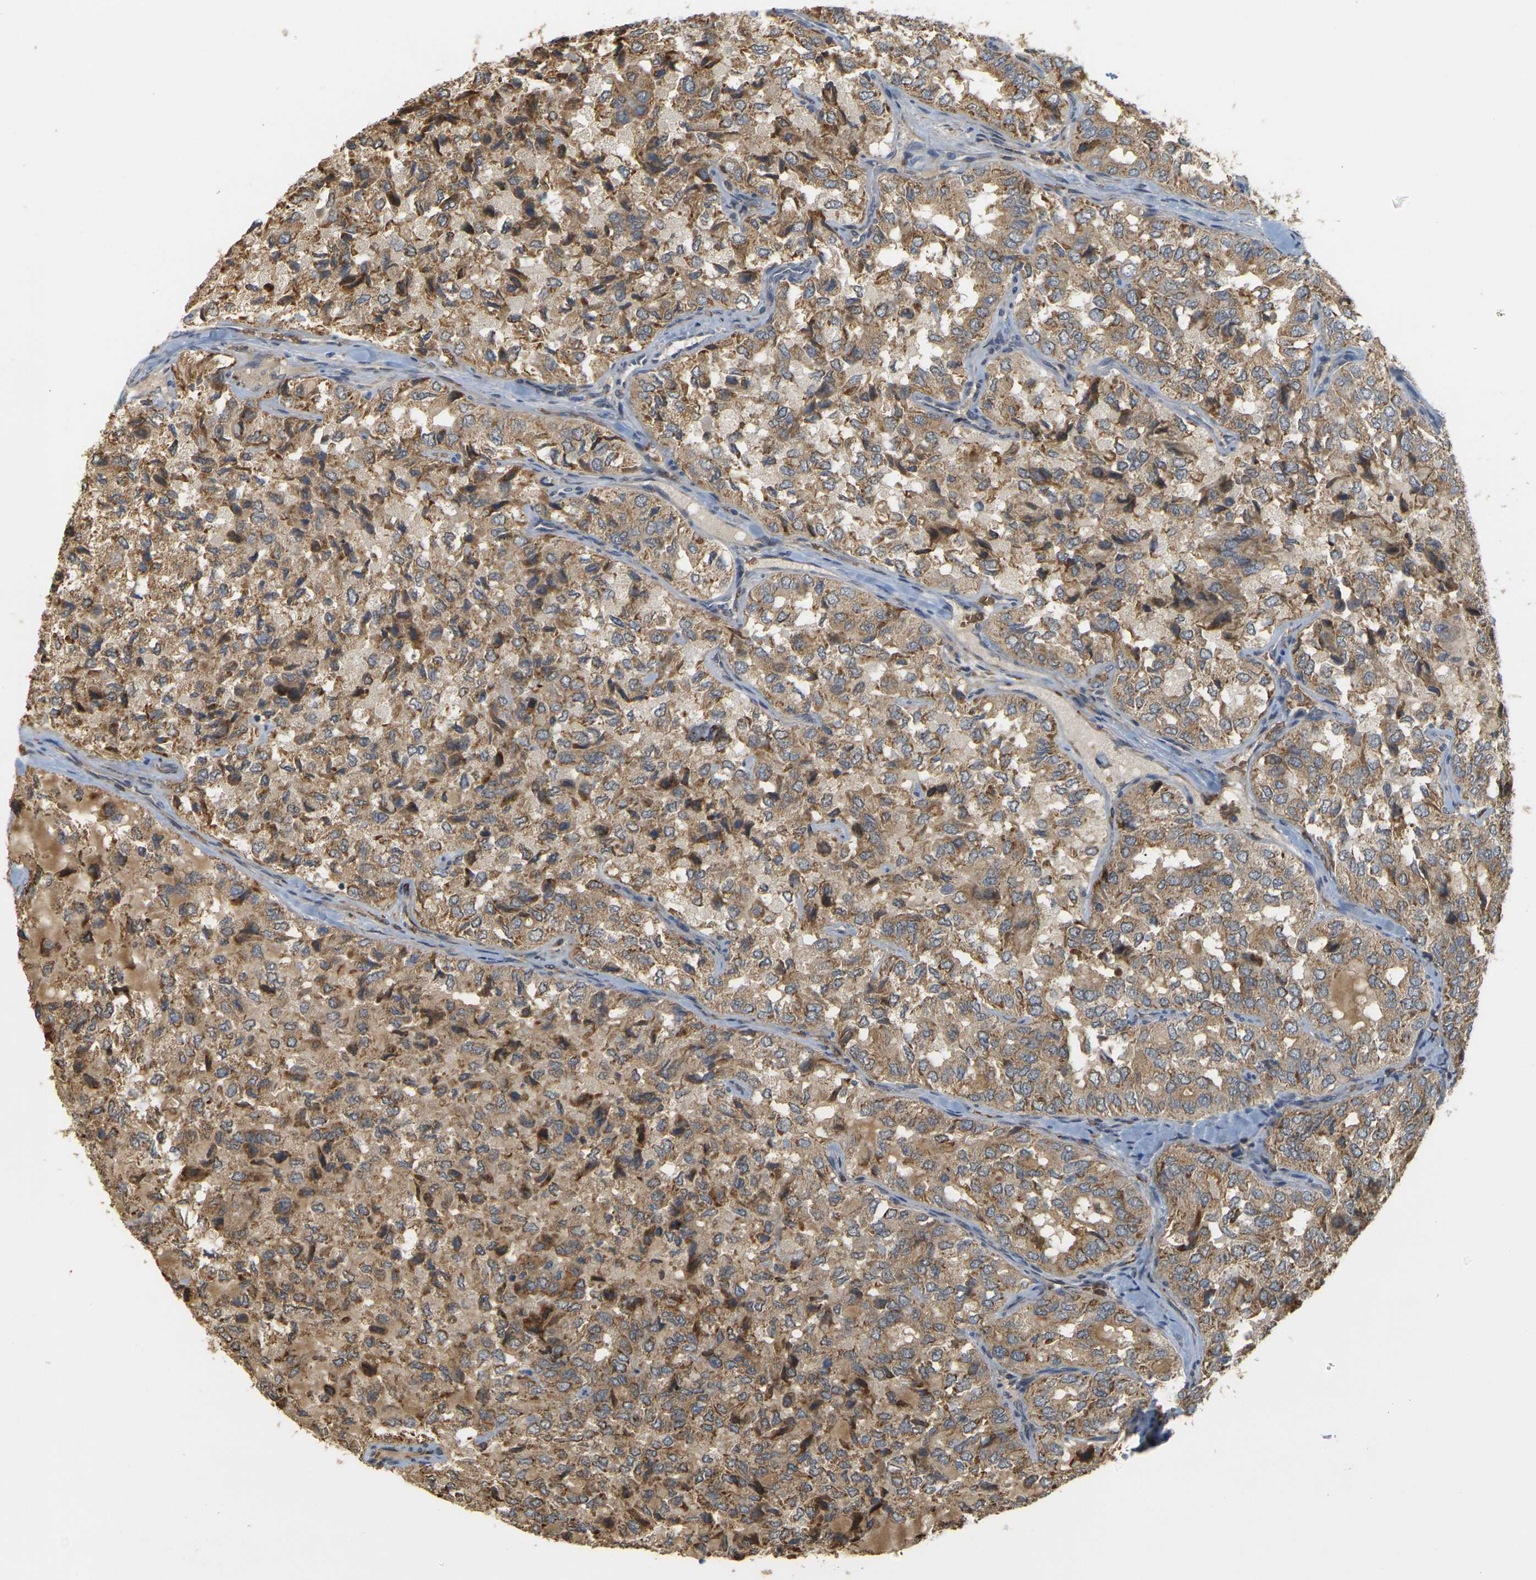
{"staining": {"intensity": "moderate", "quantity": ">75%", "location": "cytoplasmic/membranous"}, "tissue": "thyroid cancer", "cell_type": "Tumor cells", "image_type": "cancer", "snomed": [{"axis": "morphology", "description": "Follicular adenoma carcinoma, NOS"}, {"axis": "topography", "description": "Thyroid gland"}], "caption": "Immunohistochemistry (IHC) (DAB) staining of thyroid cancer shows moderate cytoplasmic/membranous protein positivity in about >75% of tumor cells.", "gene": "MEGF9", "patient": {"sex": "male", "age": 75}}